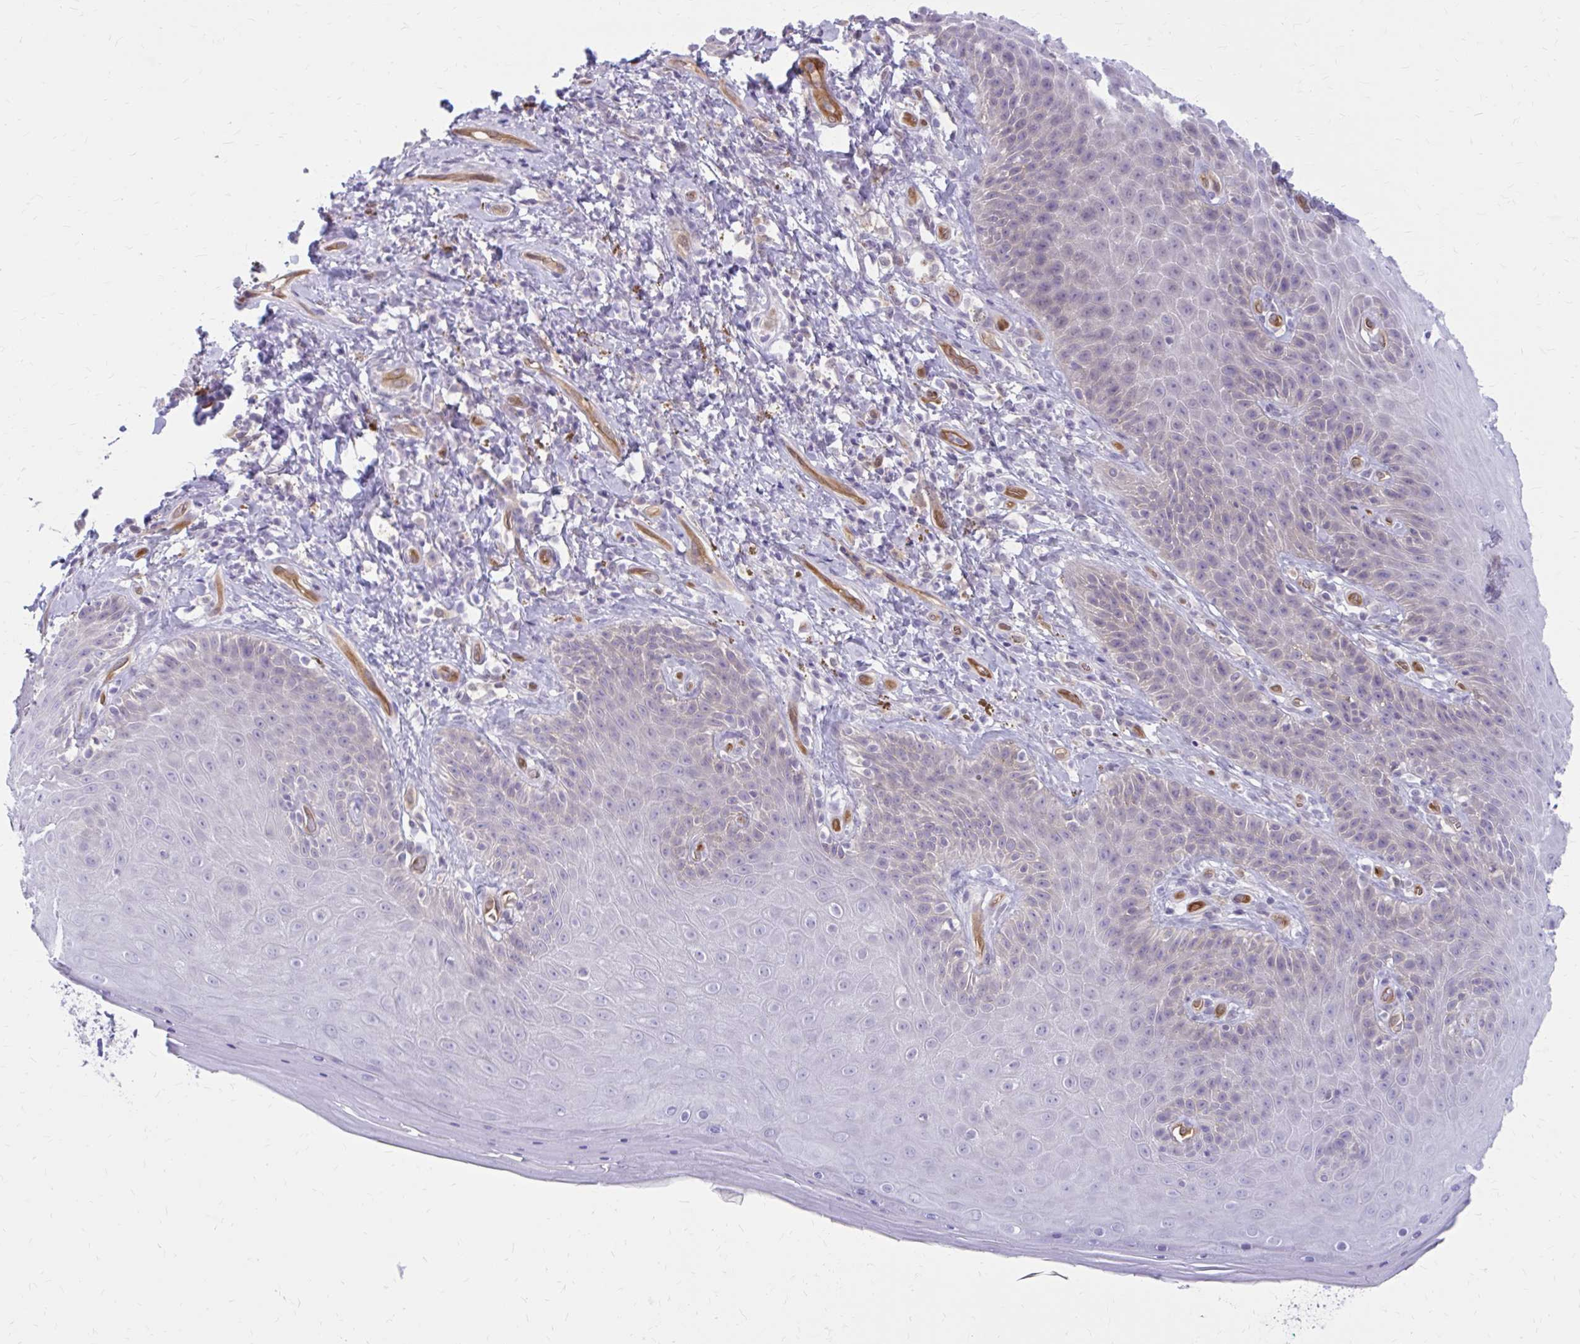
{"staining": {"intensity": "negative", "quantity": "none", "location": "none"}, "tissue": "skin", "cell_type": "Epidermal cells", "image_type": "normal", "snomed": [{"axis": "morphology", "description": "Normal tissue, NOS"}, {"axis": "topography", "description": "Anal"}, {"axis": "topography", "description": "Peripheral nerve tissue"}], "caption": "A histopathology image of skin stained for a protein displays no brown staining in epidermal cells.", "gene": "CLIC2", "patient": {"sex": "male", "age": 53}}